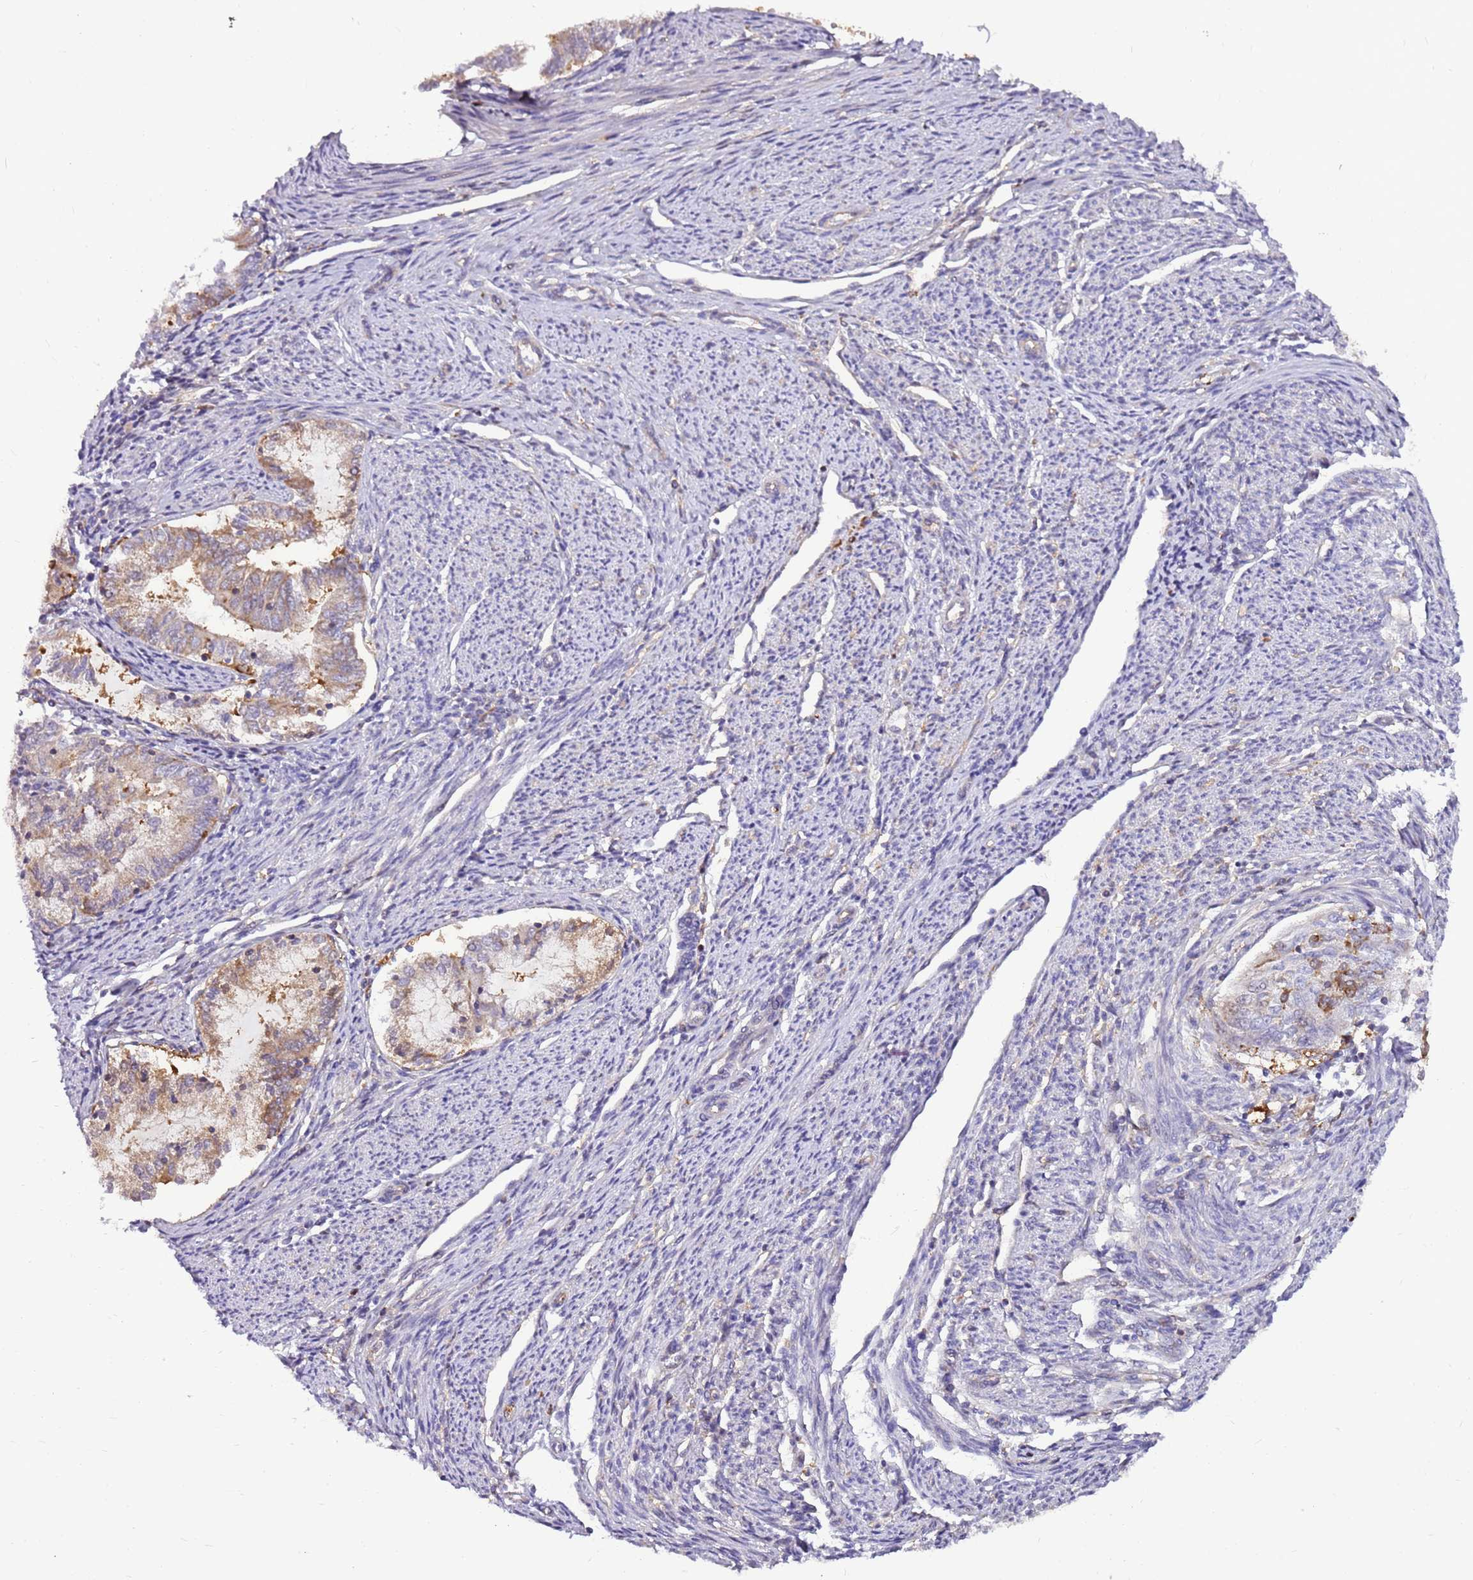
{"staining": {"intensity": "weak", "quantity": "25%-75%", "location": "cytoplasmic/membranous"}, "tissue": "endometrial cancer", "cell_type": "Tumor cells", "image_type": "cancer", "snomed": [{"axis": "morphology", "description": "Adenocarcinoma, NOS"}, {"axis": "topography", "description": "Endometrium"}], "caption": "Weak cytoplasmic/membranous staining for a protein is identified in about 25%-75% of tumor cells of adenocarcinoma (endometrial) using IHC.", "gene": "ATXN2L", "patient": {"sex": "female", "age": 79}}